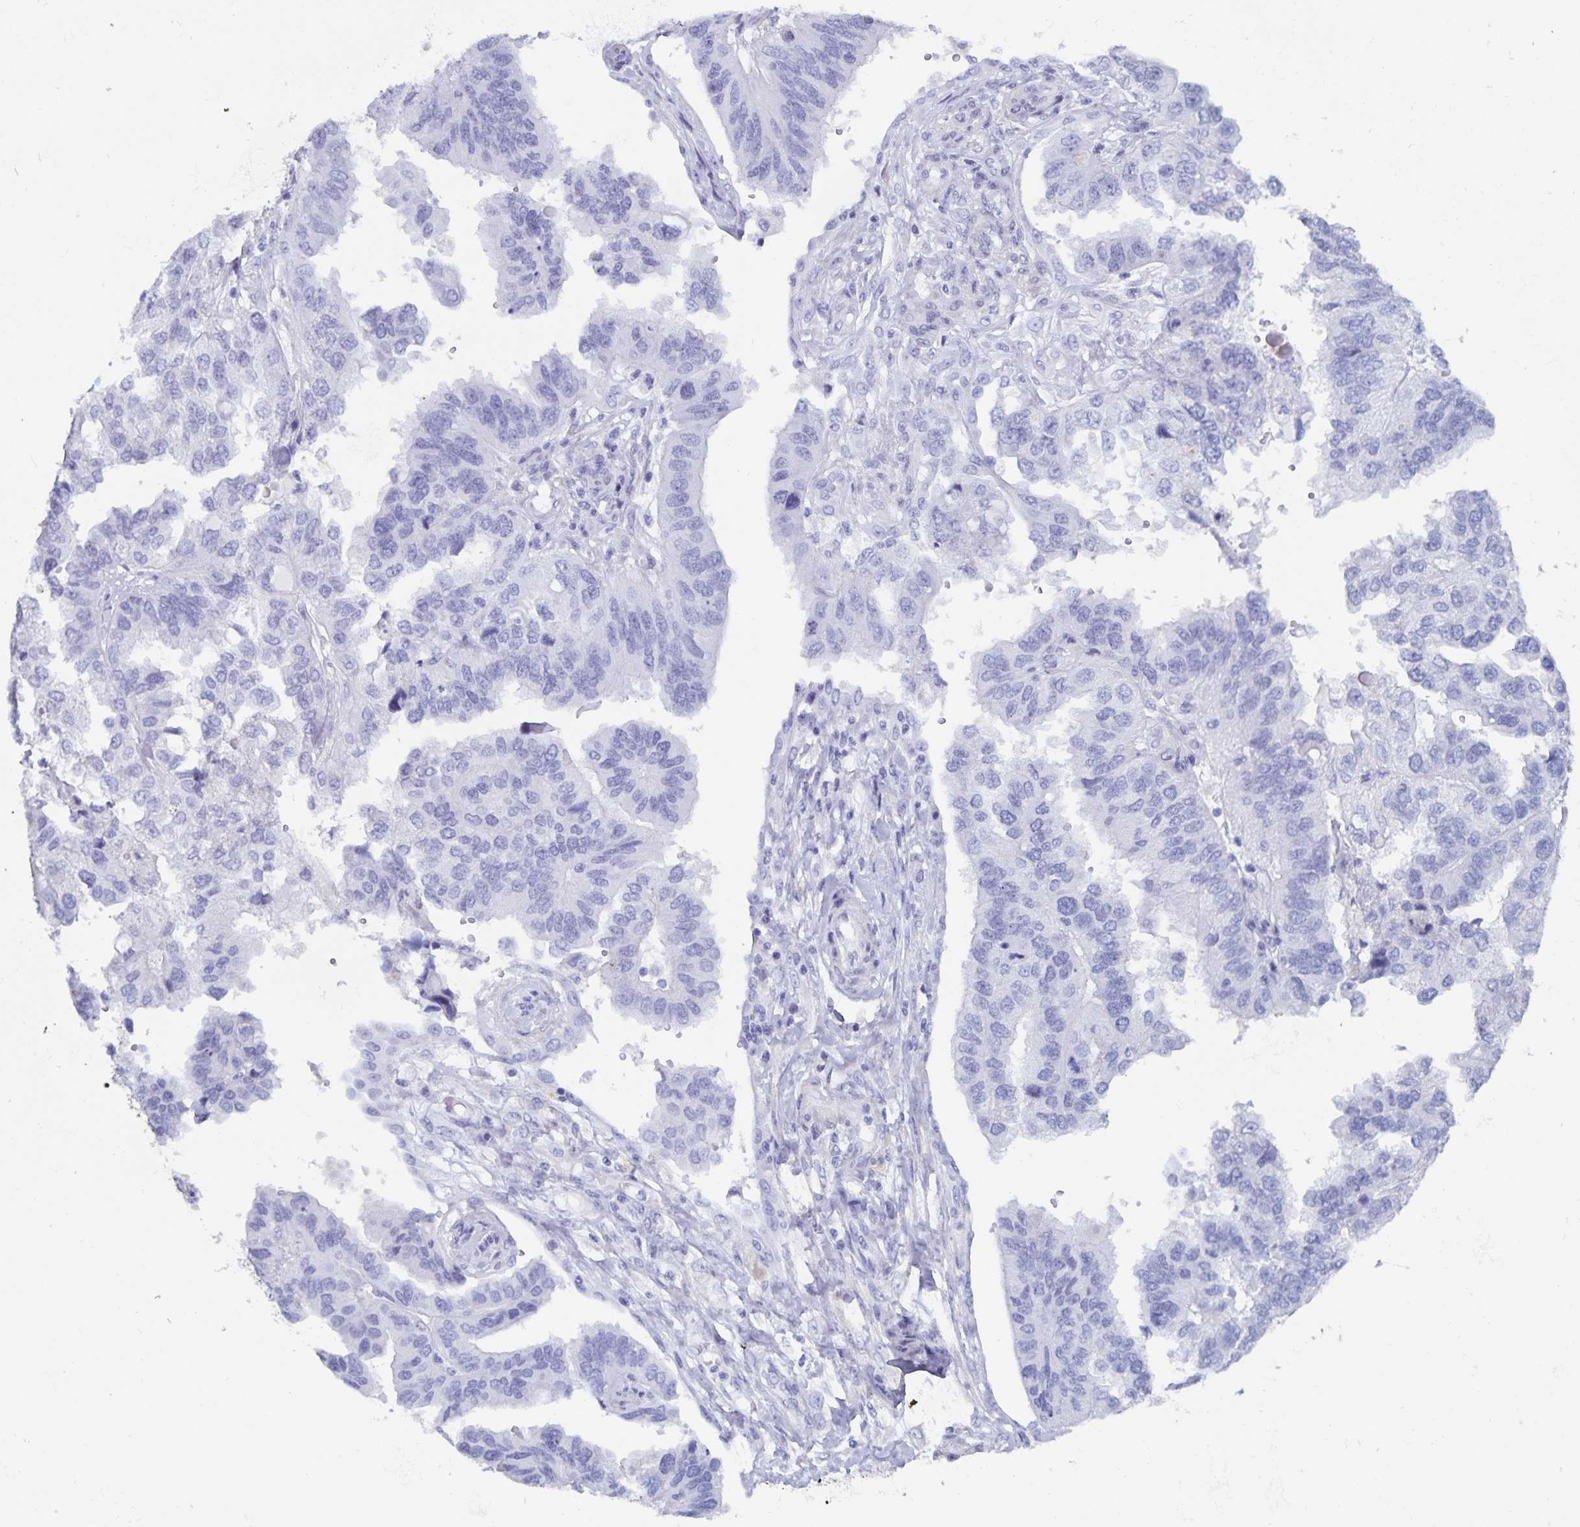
{"staining": {"intensity": "negative", "quantity": "none", "location": "none"}, "tissue": "ovarian cancer", "cell_type": "Tumor cells", "image_type": "cancer", "snomed": [{"axis": "morphology", "description": "Cystadenocarcinoma, serous, NOS"}, {"axis": "topography", "description": "Ovary"}], "caption": "High magnification brightfield microscopy of serous cystadenocarcinoma (ovarian) stained with DAB (3,3'-diaminobenzidine) (brown) and counterstained with hematoxylin (blue): tumor cells show no significant staining.", "gene": "GPR137", "patient": {"sex": "female", "age": 79}}